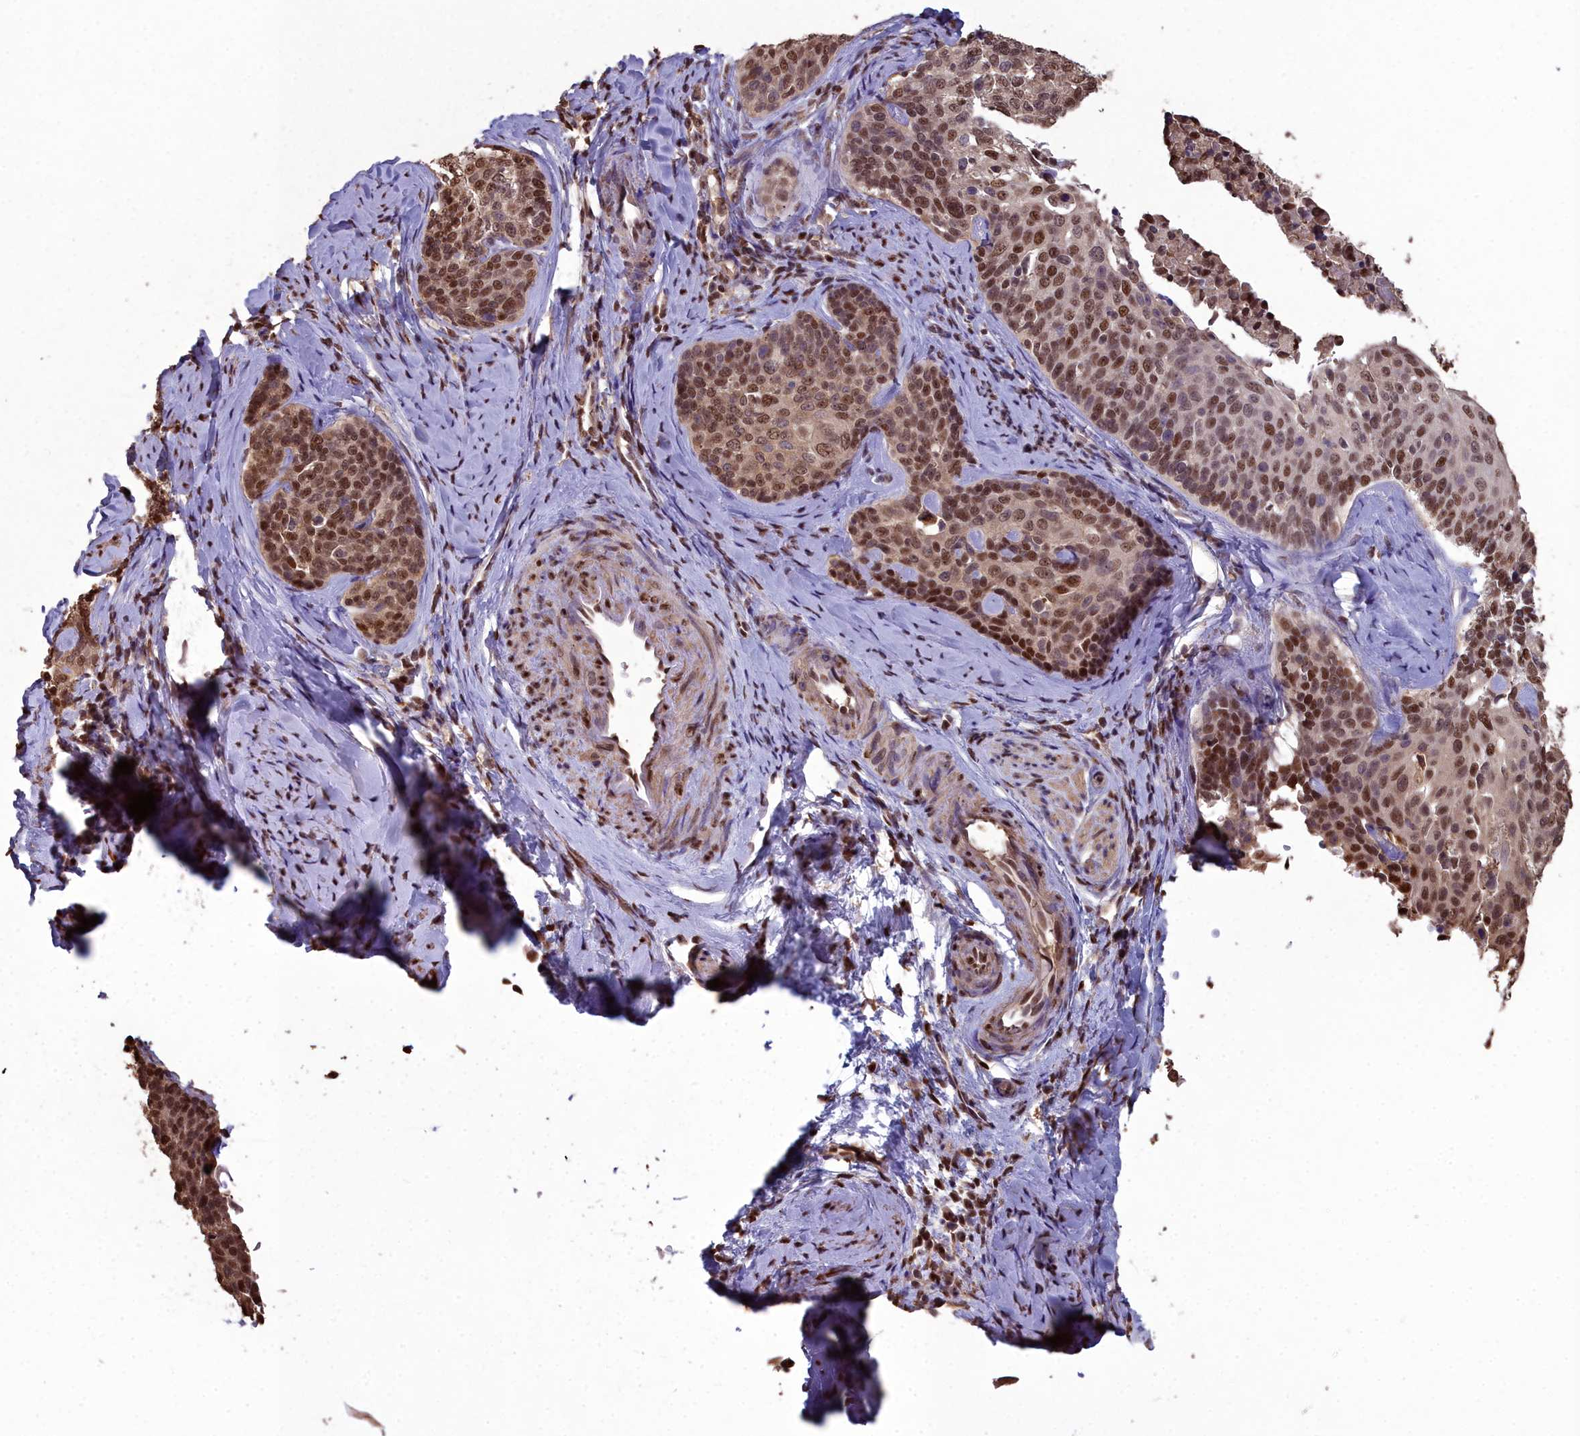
{"staining": {"intensity": "moderate", "quantity": ">75%", "location": "cytoplasmic/membranous,nuclear"}, "tissue": "cervical cancer", "cell_type": "Tumor cells", "image_type": "cancer", "snomed": [{"axis": "morphology", "description": "Squamous cell carcinoma, NOS"}, {"axis": "topography", "description": "Cervix"}], "caption": "The micrograph reveals a brown stain indicating the presence of a protein in the cytoplasmic/membranous and nuclear of tumor cells in cervical cancer.", "gene": "GAPDH", "patient": {"sex": "female", "age": 50}}